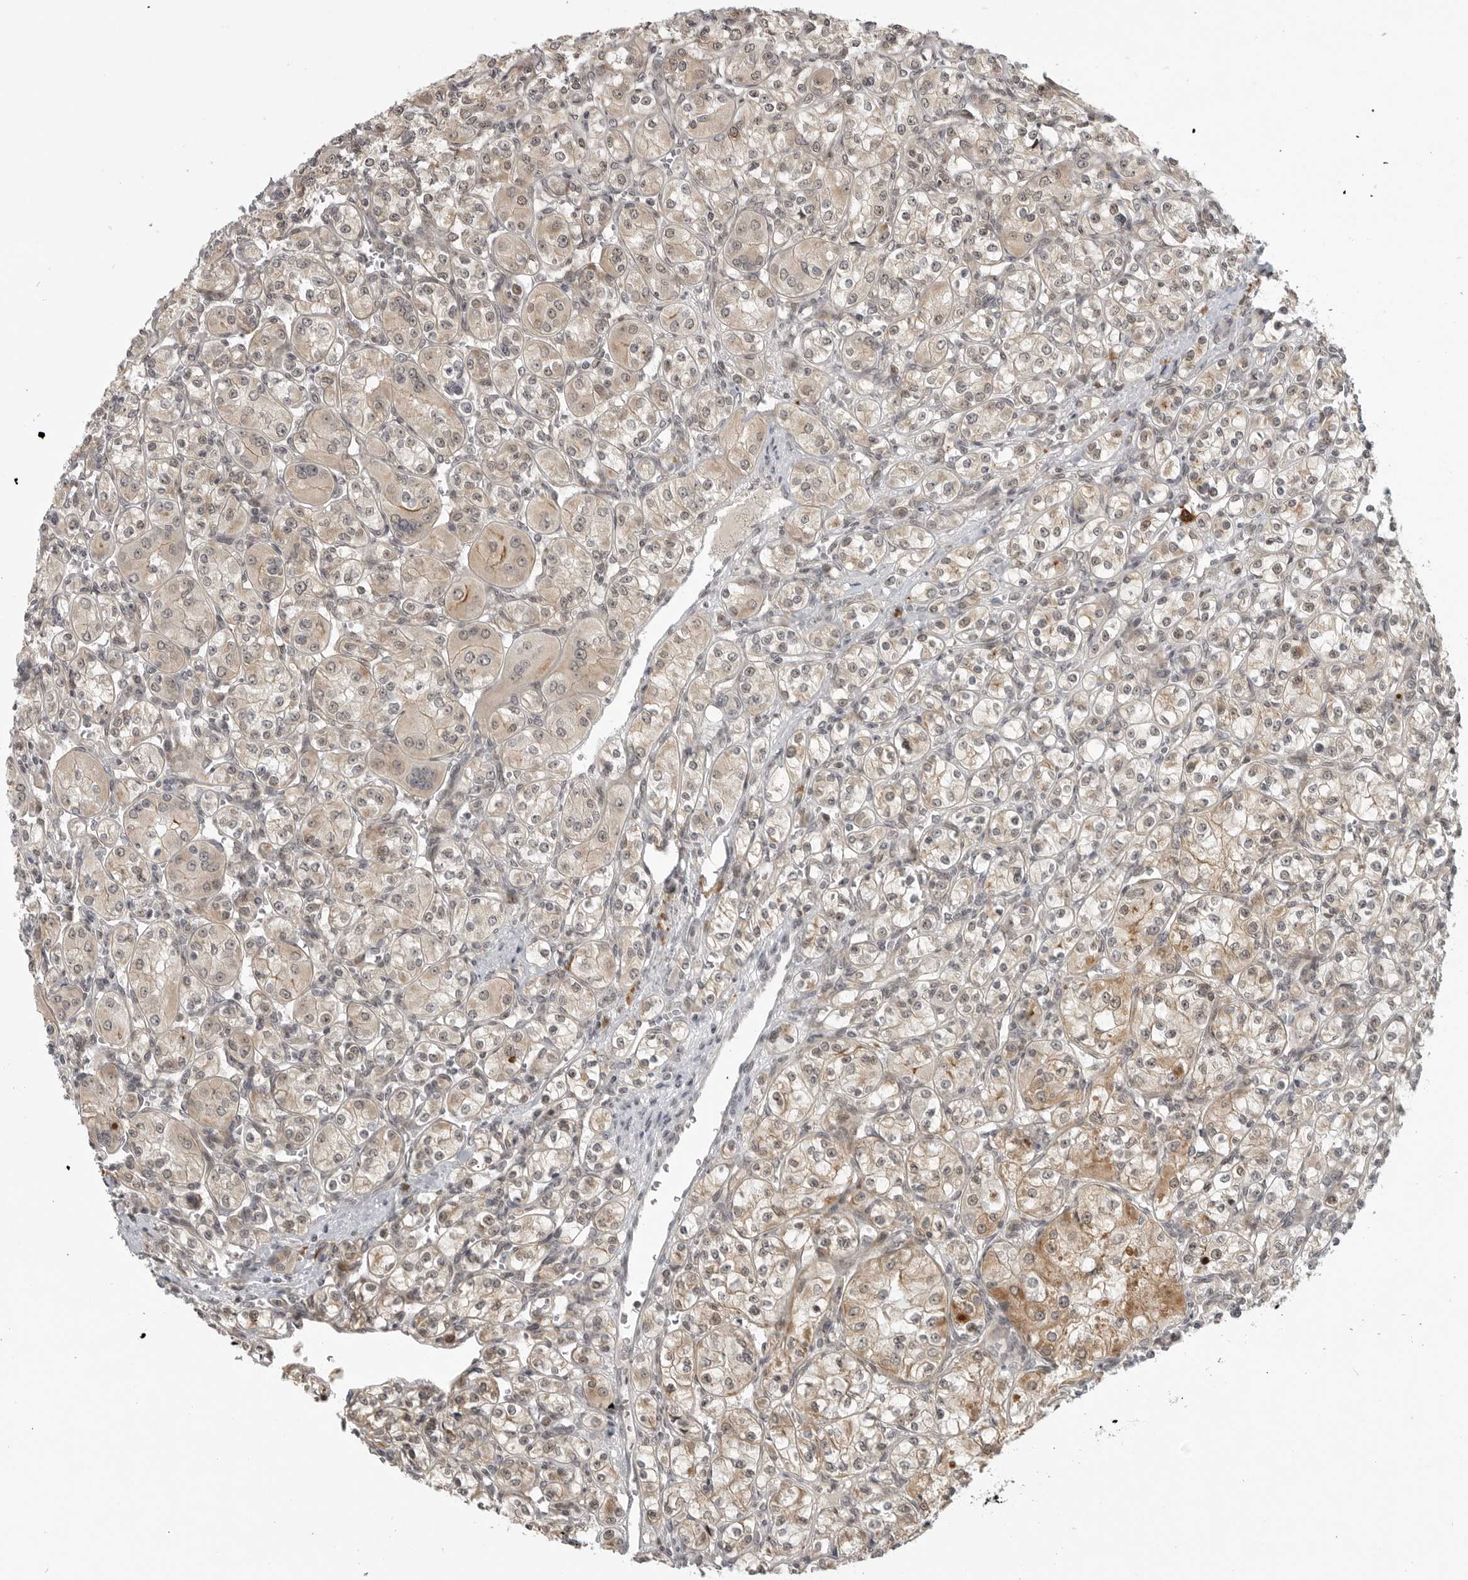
{"staining": {"intensity": "weak", "quantity": ">75%", "location": "cytoplasmic/membranous,nuclear"}, "tissue": "renal cancer", "cell_type": "Tumor cells", "image_type": "cancer", "snomed": [{"axis": "morphology", "description": "Adenocarcinoma, NOS"}, {"axis": "topography", "description": "Kidney"}], "caption": "Renal cancer (adenocarcinoma) stained with immunohistochemistry displays weak cytoplasmic/membranous and nuclear positivity in approximately >75% of tumor cells.", "gene": "CEP295NL", "patient": {"sex": "male", "age": 77}}